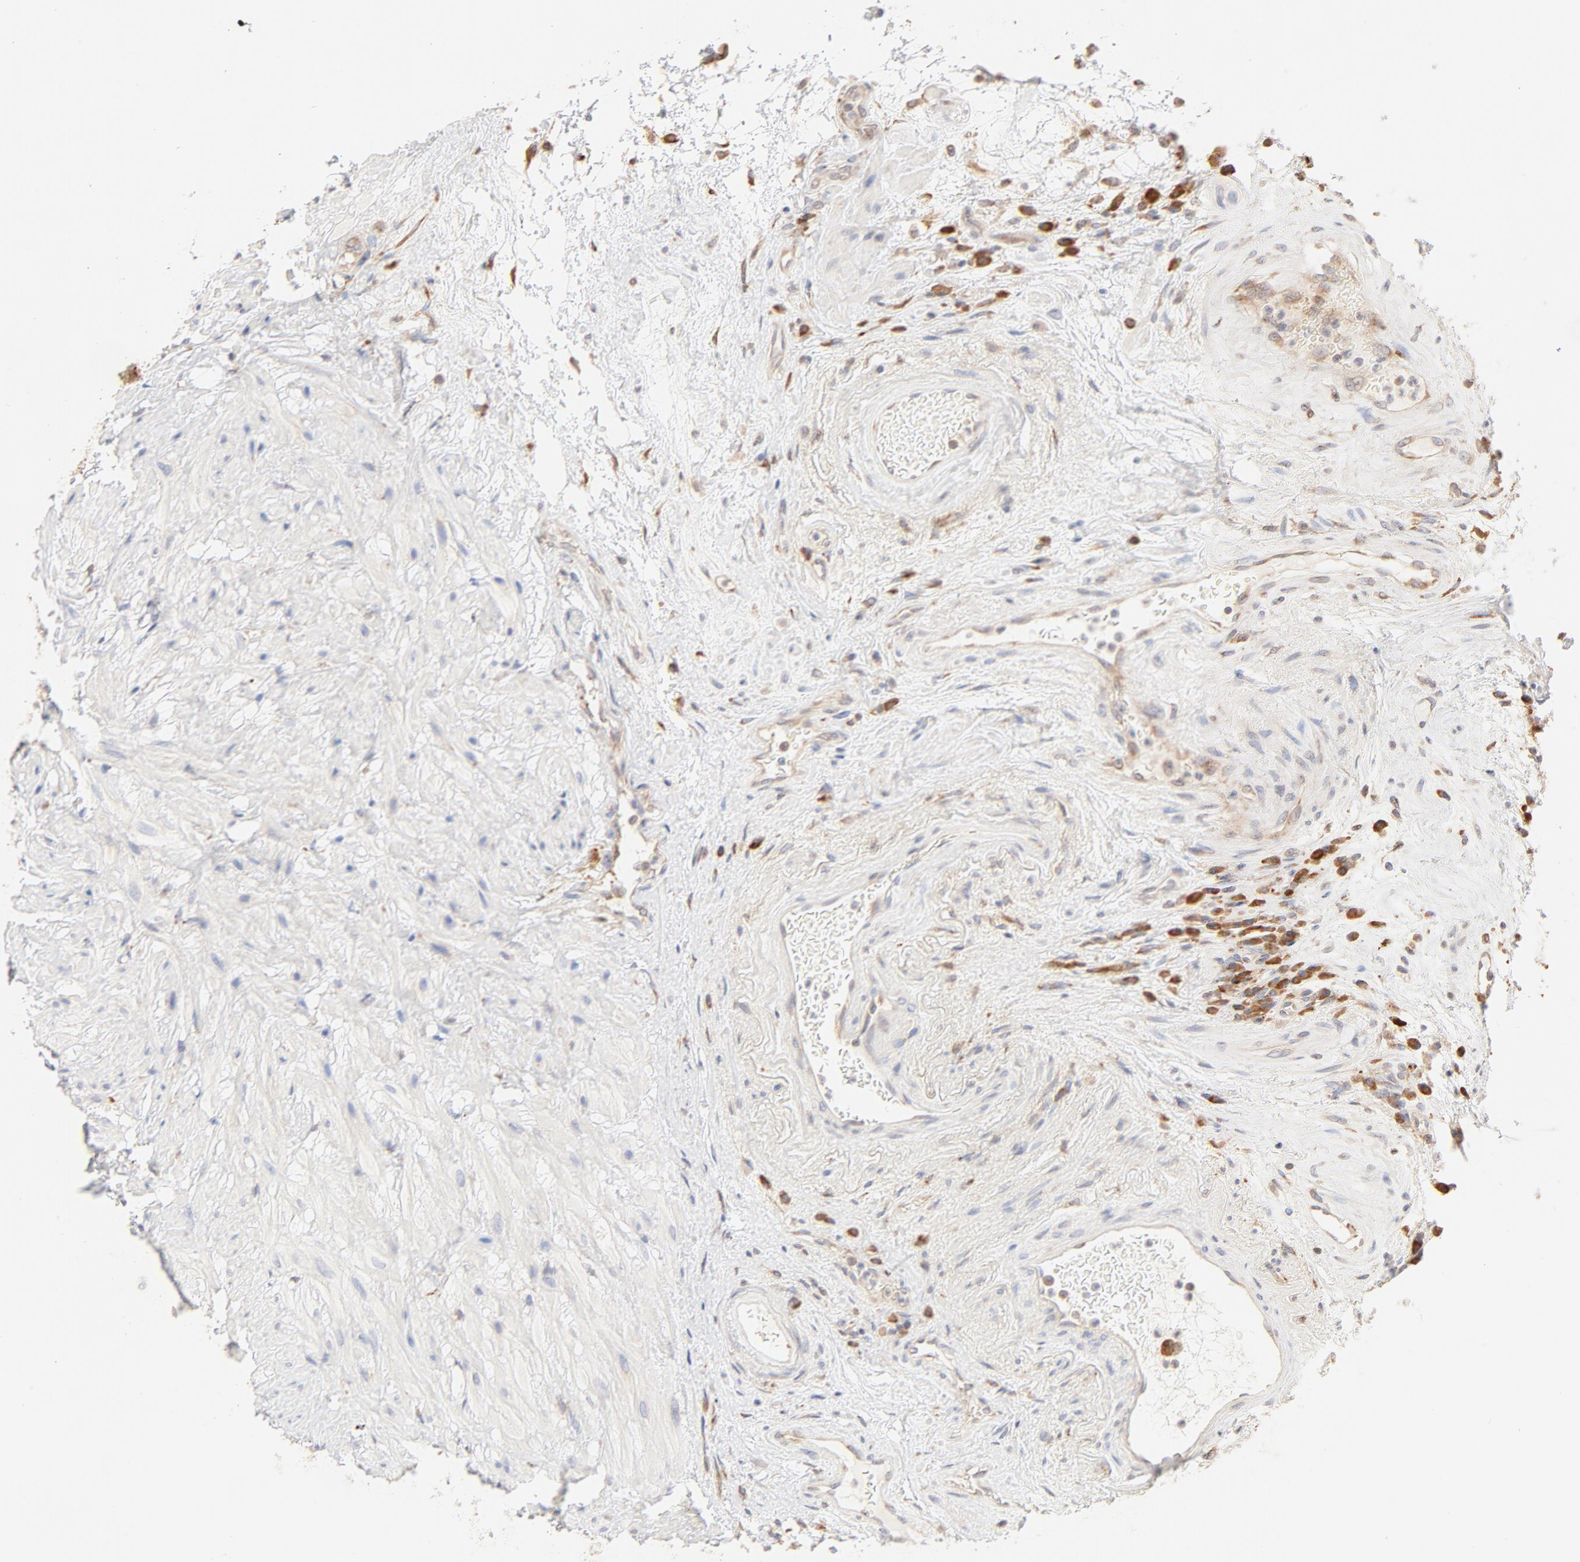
{"staining": {"intensity": "moderate", "quantity": ">75%", "location": "cytoplasmic/membranous"}, "tissue": "seminal vesicle", "cell_type": "Glandular cells", "image_type": "normal", "snomed": [{"axis": "morphology", "description": "Normal tissue, NOS"}, {"axis": "topography", "description": "Seminal veicle"}], "caption": "Protein staining displays moderate cytoplasmic/membranous staining in approximately >75% of glandular cells in benign seminal vesicle.", "gene": "PARP12", "patient": {"sex": "male", "age": 61}}